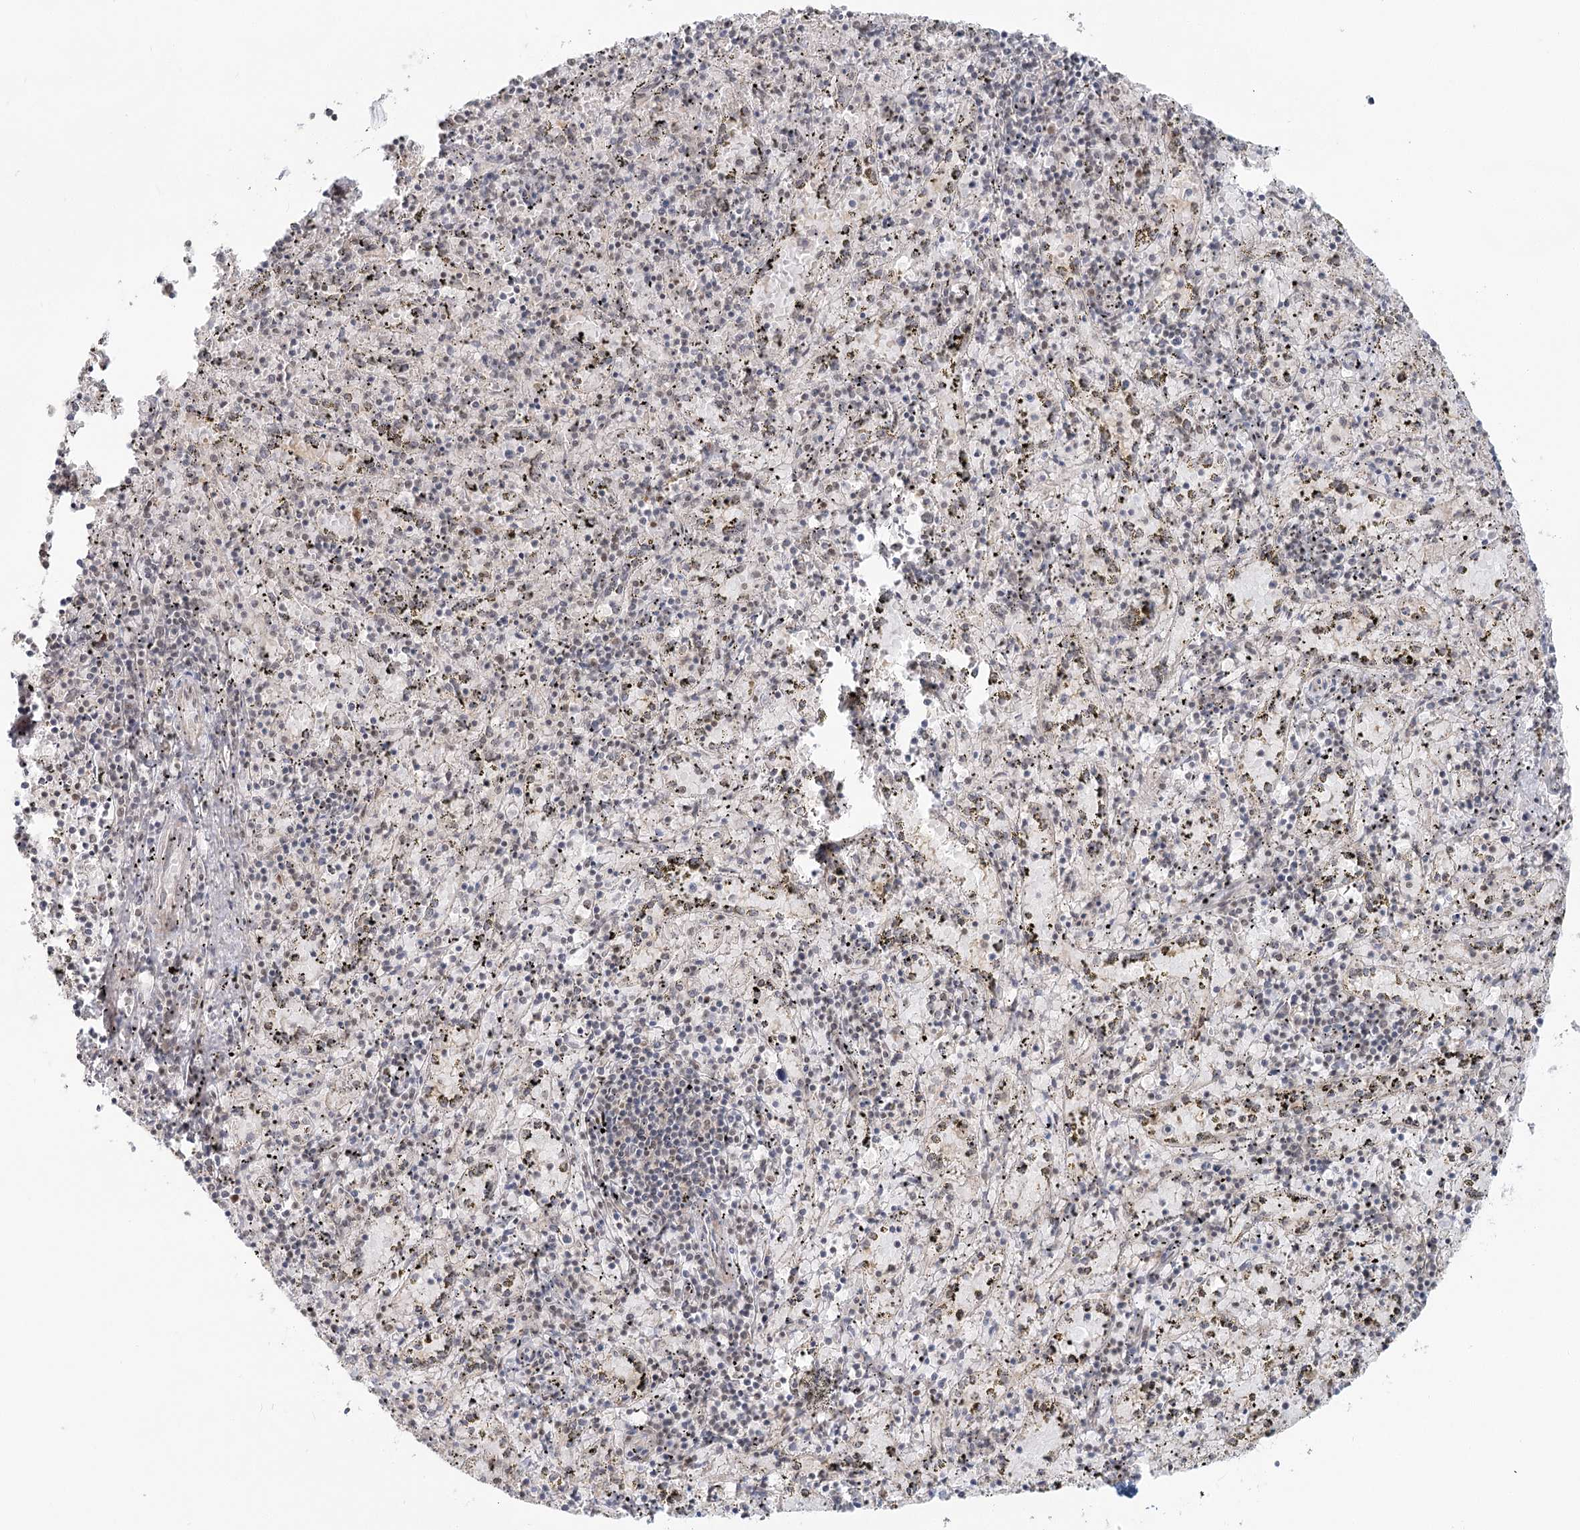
{"staining": {"intensity": "weak", "quantity": "<25%", "location": "nuclear"}, "tissue": "spleen", "cell_type": "Cells in red pulp", "image_type": "normal", "snomed": [{"axis": "morphology", "description": "Normal tissue, NOS"}, {"axis": "topography", "description": "Spleen"}], "caption": "DAB (3,3'-diaminobenzidine) immunohistochemical staining of unremarkable spleen shows no significant staining in cells in red pulp. The staining is performed using DAB brown chromogen with nuclei counter-stained in using hematoxylin.", "gene": "R3HCC1L", "patient": {"sex": "male", "age": 11}}